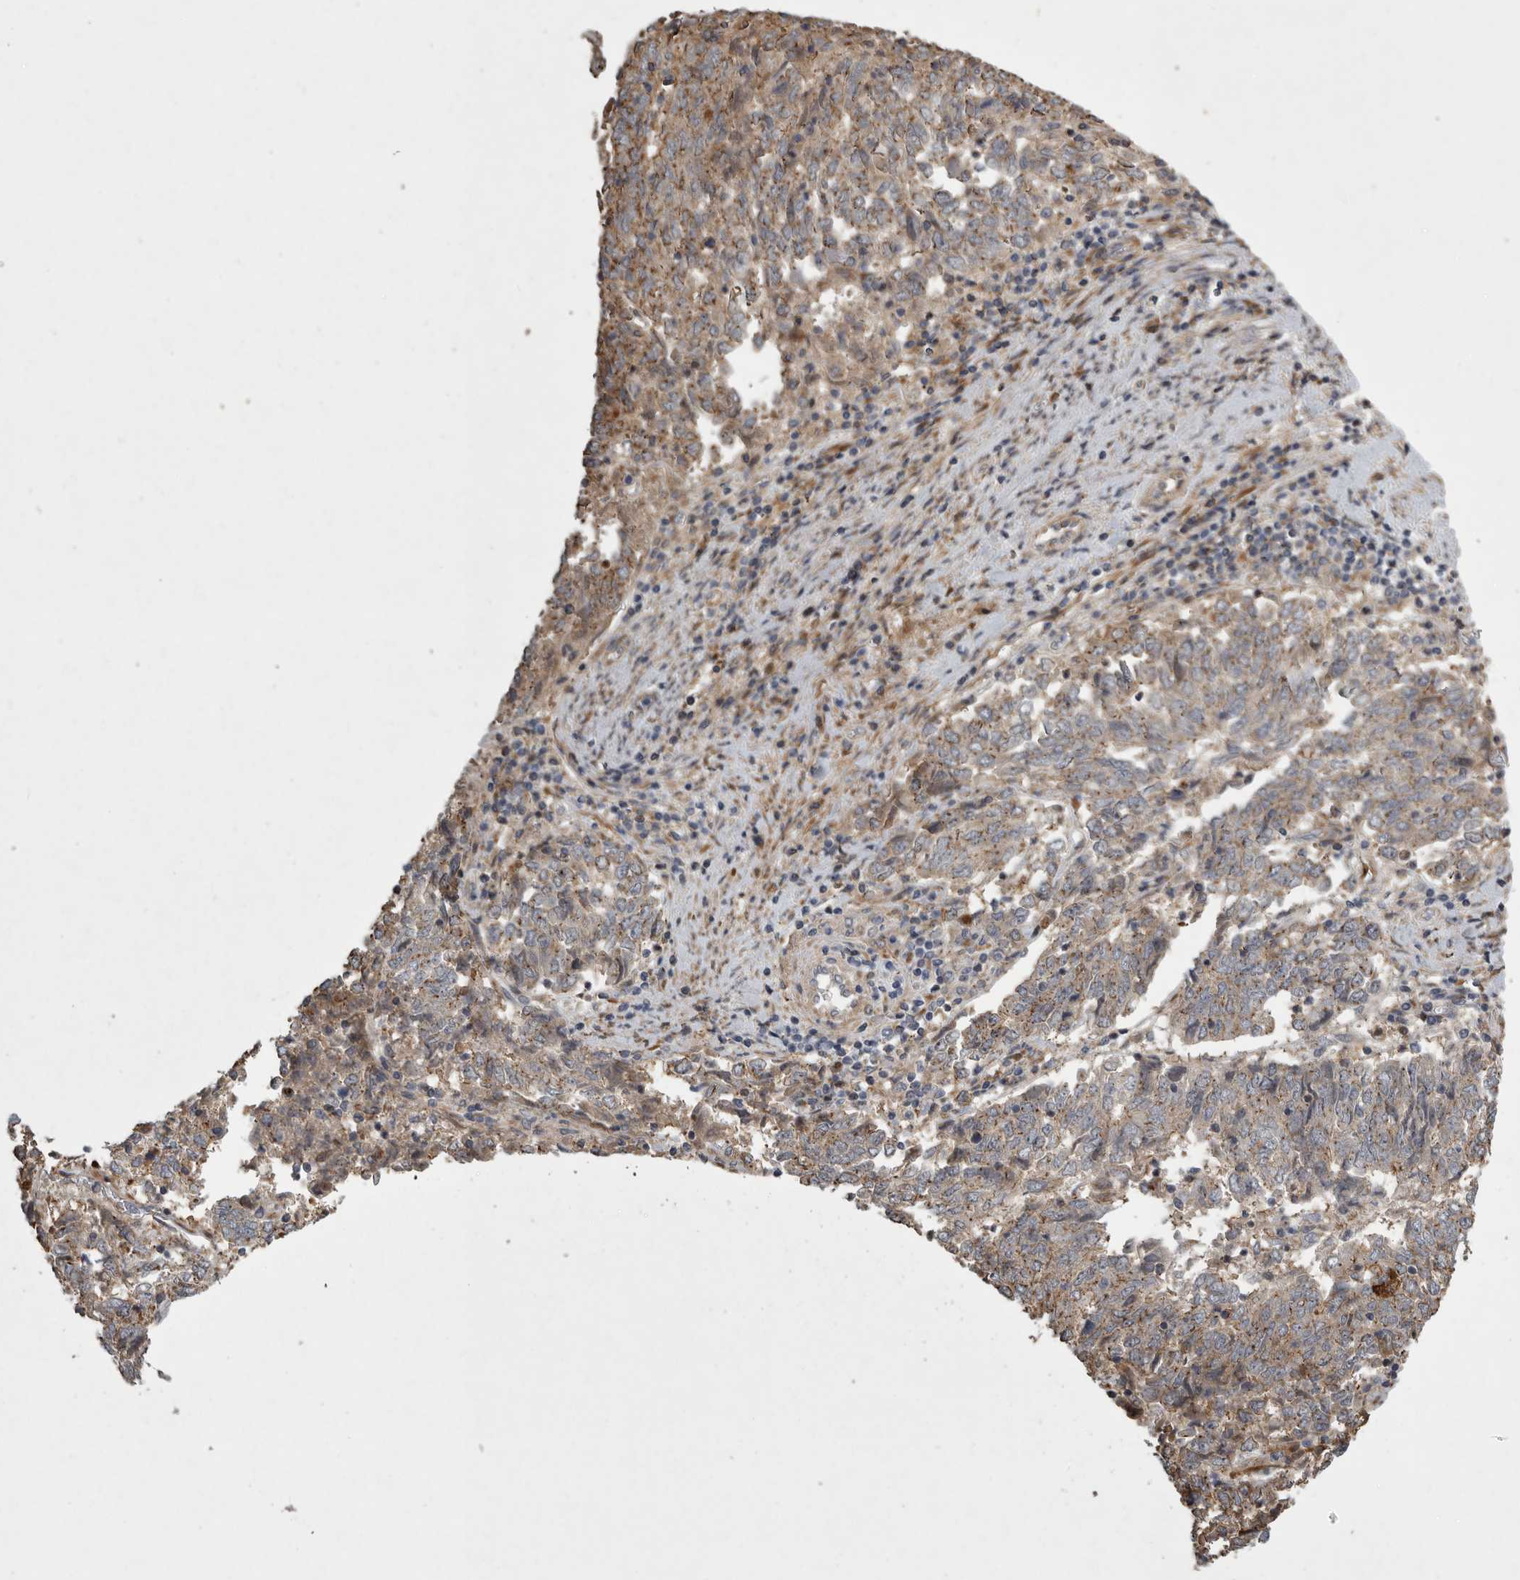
{"staining": {"intensity": "weak", "quantity": ">75%", "location": "cytoplasmic/membranous"}, "tissue": "endometrial cancer", "cell_type": "Tumor cells", "image_type": "cancer", "snomed": [{"axis": "morphology", "description": "Adenocarcinoma, NOS"}, {"axis": "topography", "description": "Endometrium"}], "caption": "Brown immunohistochemical staining in human endometrial adenocarcinoma demonstrates weak cytoplasmic/membranous staining in about >75% of tumor cells.", "gene": "MPDZ", "patient": {"sex": "female", "age": 80}}